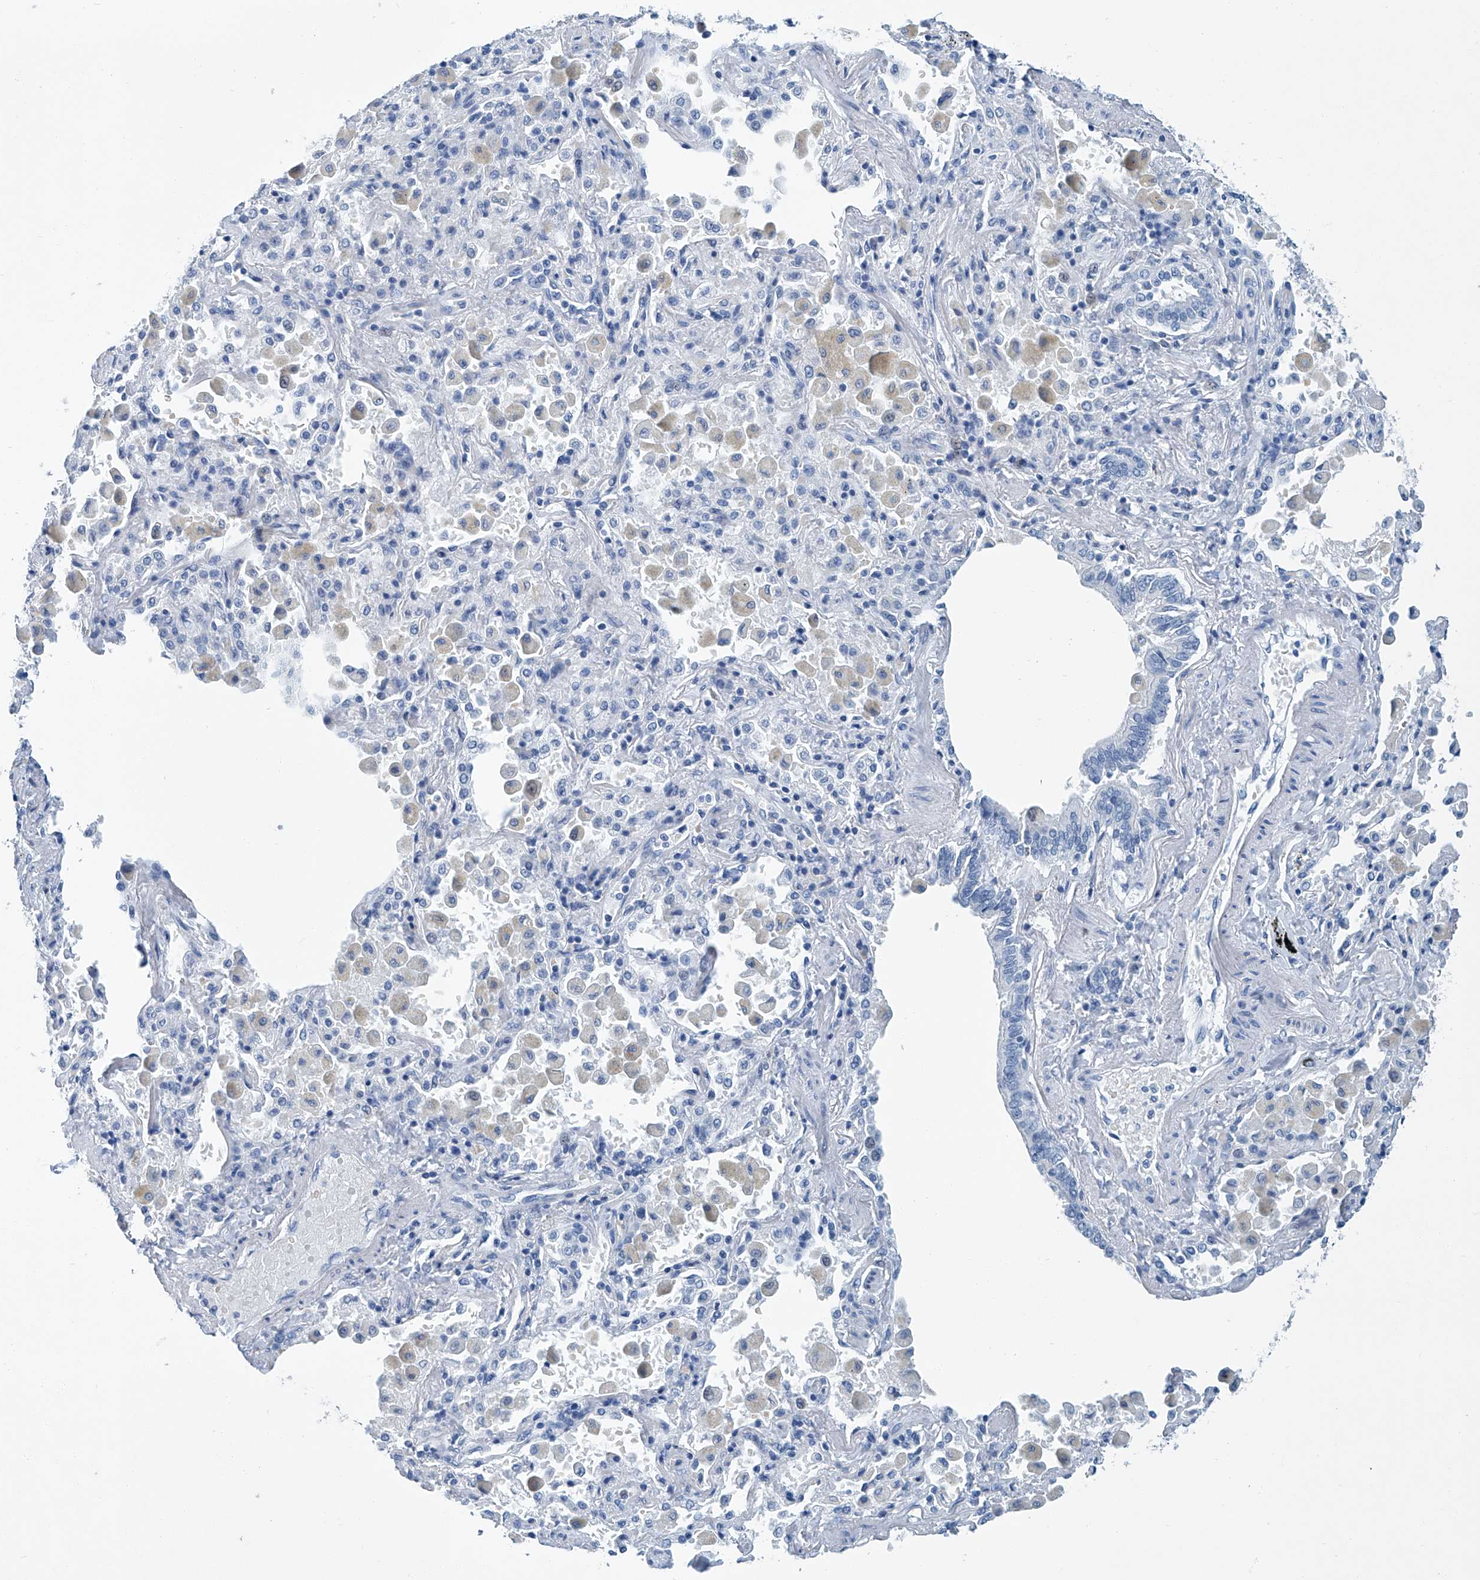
{"staining": {"intensity": "negative", "quantity": "none", "location": "none"}, "tissue": "bronchus", "cell_type": "Respiratory epithelial cells", "image_type": "normal", "snomed": [{"axis": "morphology", "description": "Normal tissue, NOS"}, {"axis": "morphology", "description": "Inflammation, NOS"}, {"axis": "topography", "description": "Lung"}], "caption": "A photomicrograph of bronchus stained for a protein reveals no brown staining in respiratory epithelial cells.", "gene": "CYP2A7", "patient": {"sex": "female", "age": 46}}